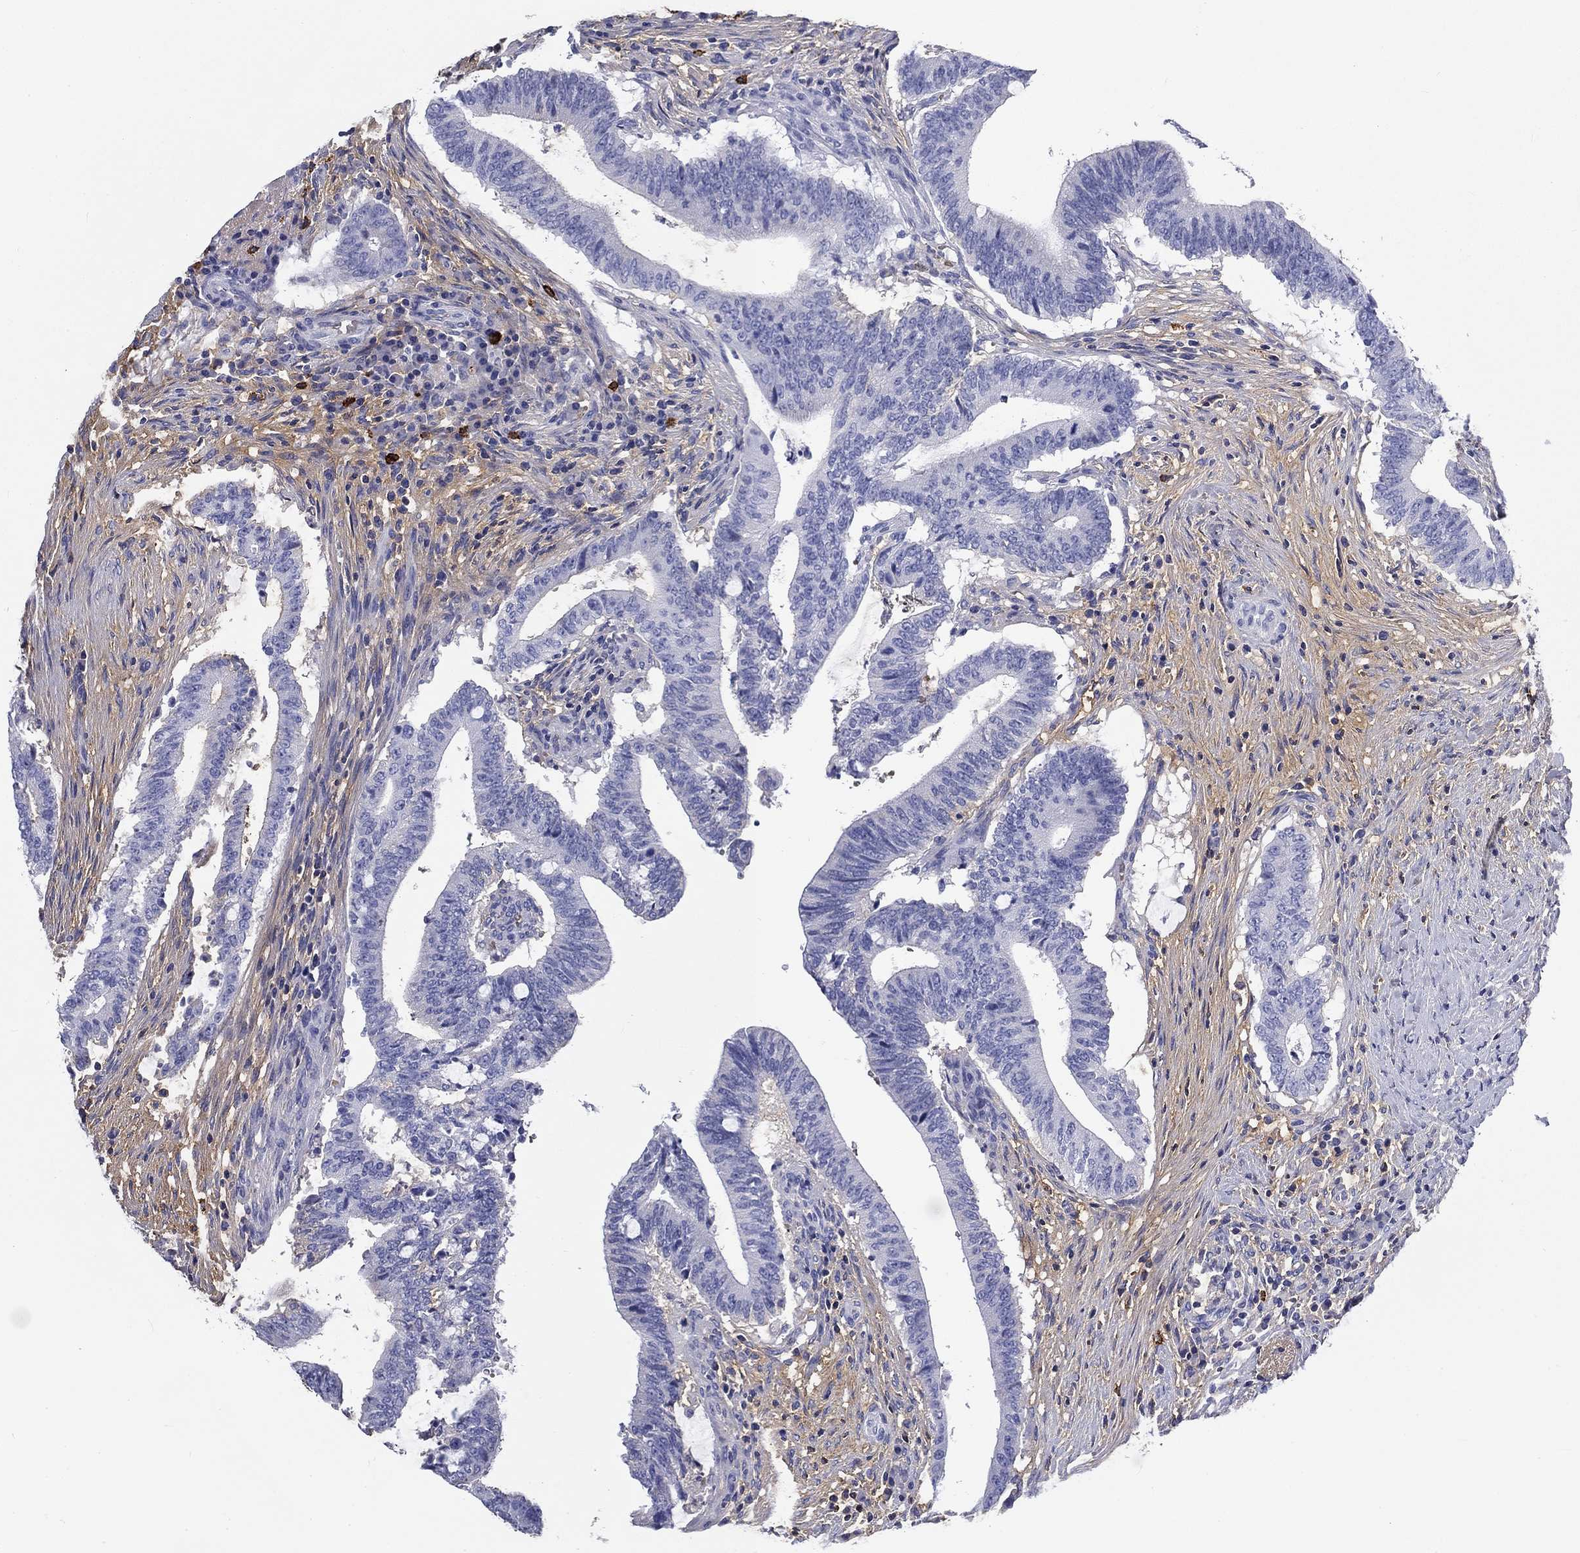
{"staining": {"intensity": "negative", "quantity": "none", "location": "none"}, "tissue": "colorectal cancer", "cell_type": "Tumor cells", "image_type": "cancer", "snomed": [{"axis": "morphology", "description": "Adenocarcinoma, NOS"}, {"axis": "topography", "description": "Colon"}], "caption": "A high-resolution photomicrograph shows IHC staining of colorectal adenocarcinoma, which exhibits no significant expression in tumor cells. The staining is performed using DAB (3,3'-diaminobenzidine) brown chromogen with nuclei counter-stained in using hematoxylin.", "gene": "CD40LG", "patient": {"sex": "female", "age": 43}}